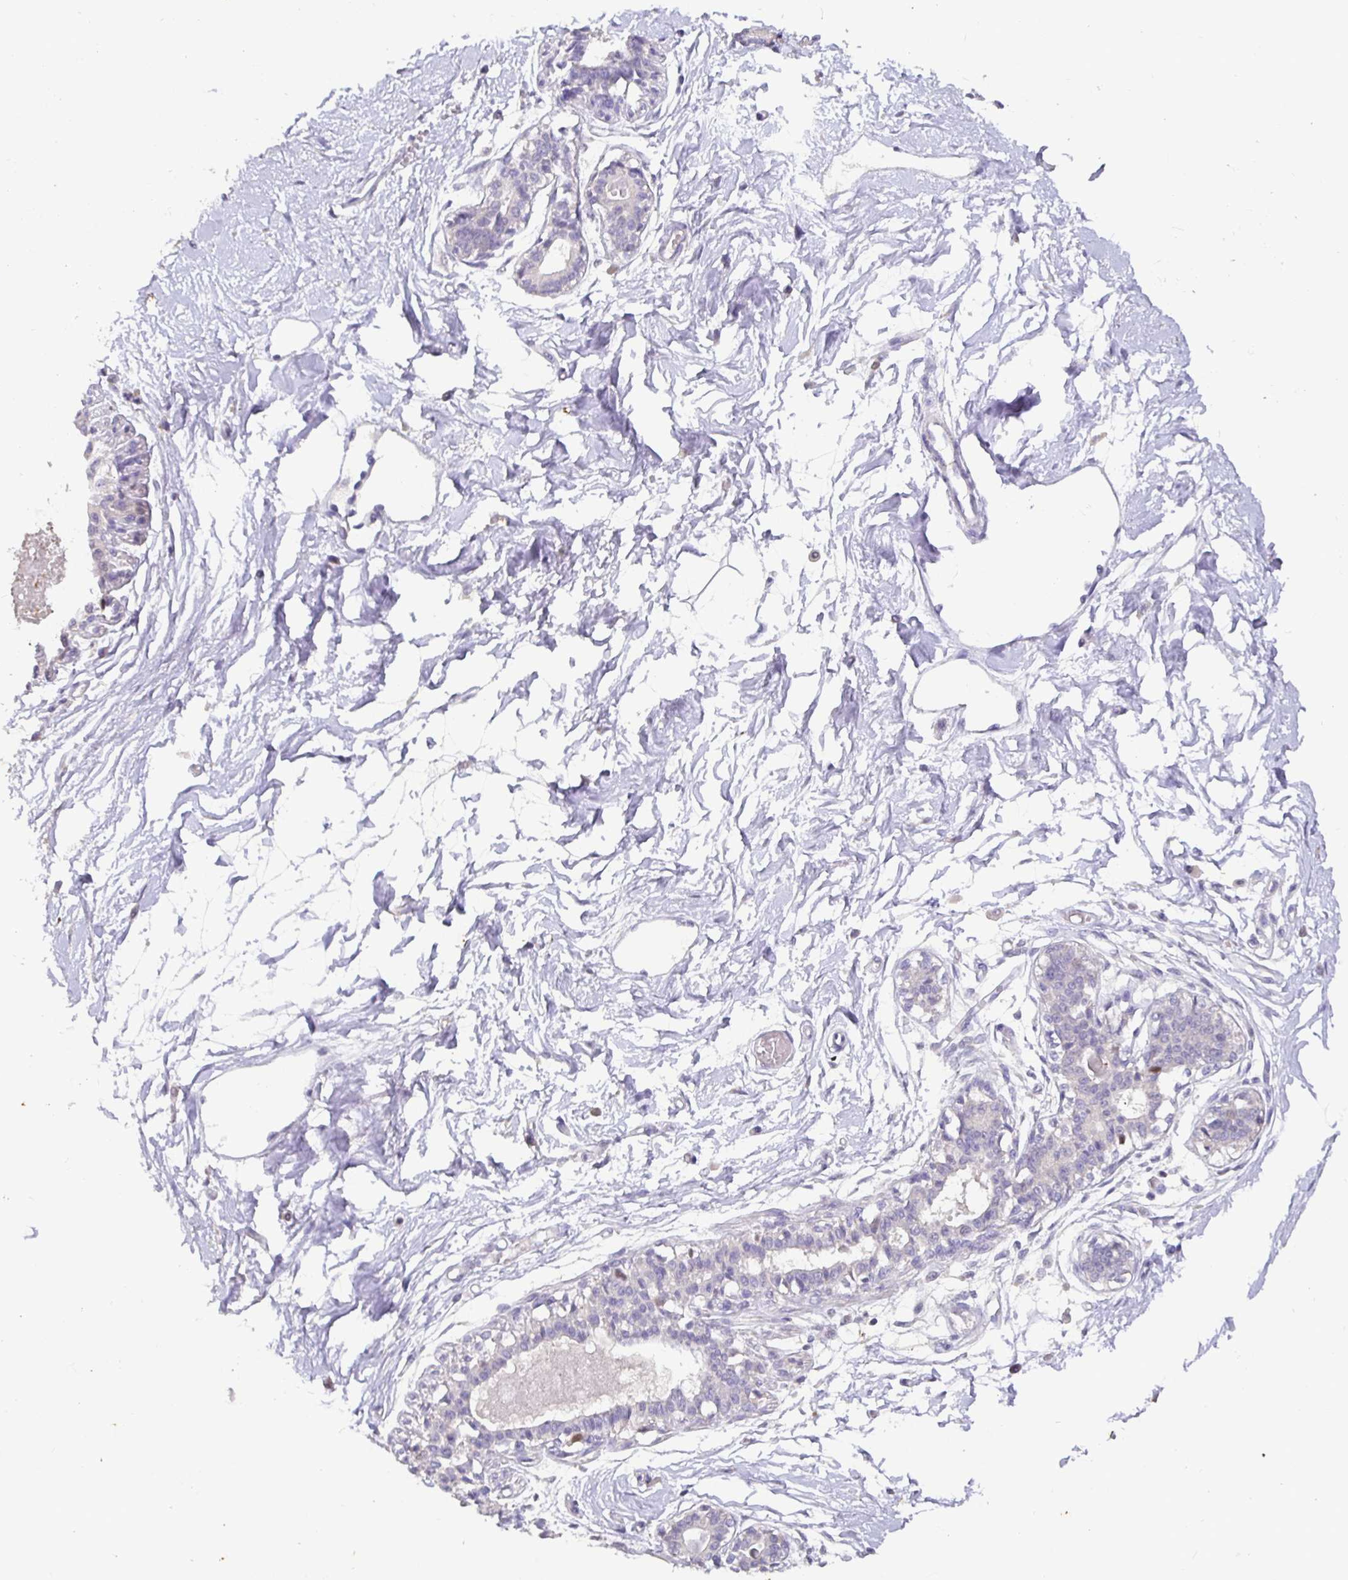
{"staining": {"intensity": "negative", "quantity": "none", "location": "none"}, "tissue": "breast", "cell_type": "Adipocytes", "image_type": "normal", "snomed": [{"axis": "morphology", "description": "Normal tissue, NOS"}, {"axis": "topography", "description": "Breast"}], "caption": "Immunohistochemistry photomicrograph of unremarkable human breast stained for a protein (brown), which demonstrates no staining in adipocytes.", "gene": "SHISA4", "patient": {"sex": "female", "age": 45}}